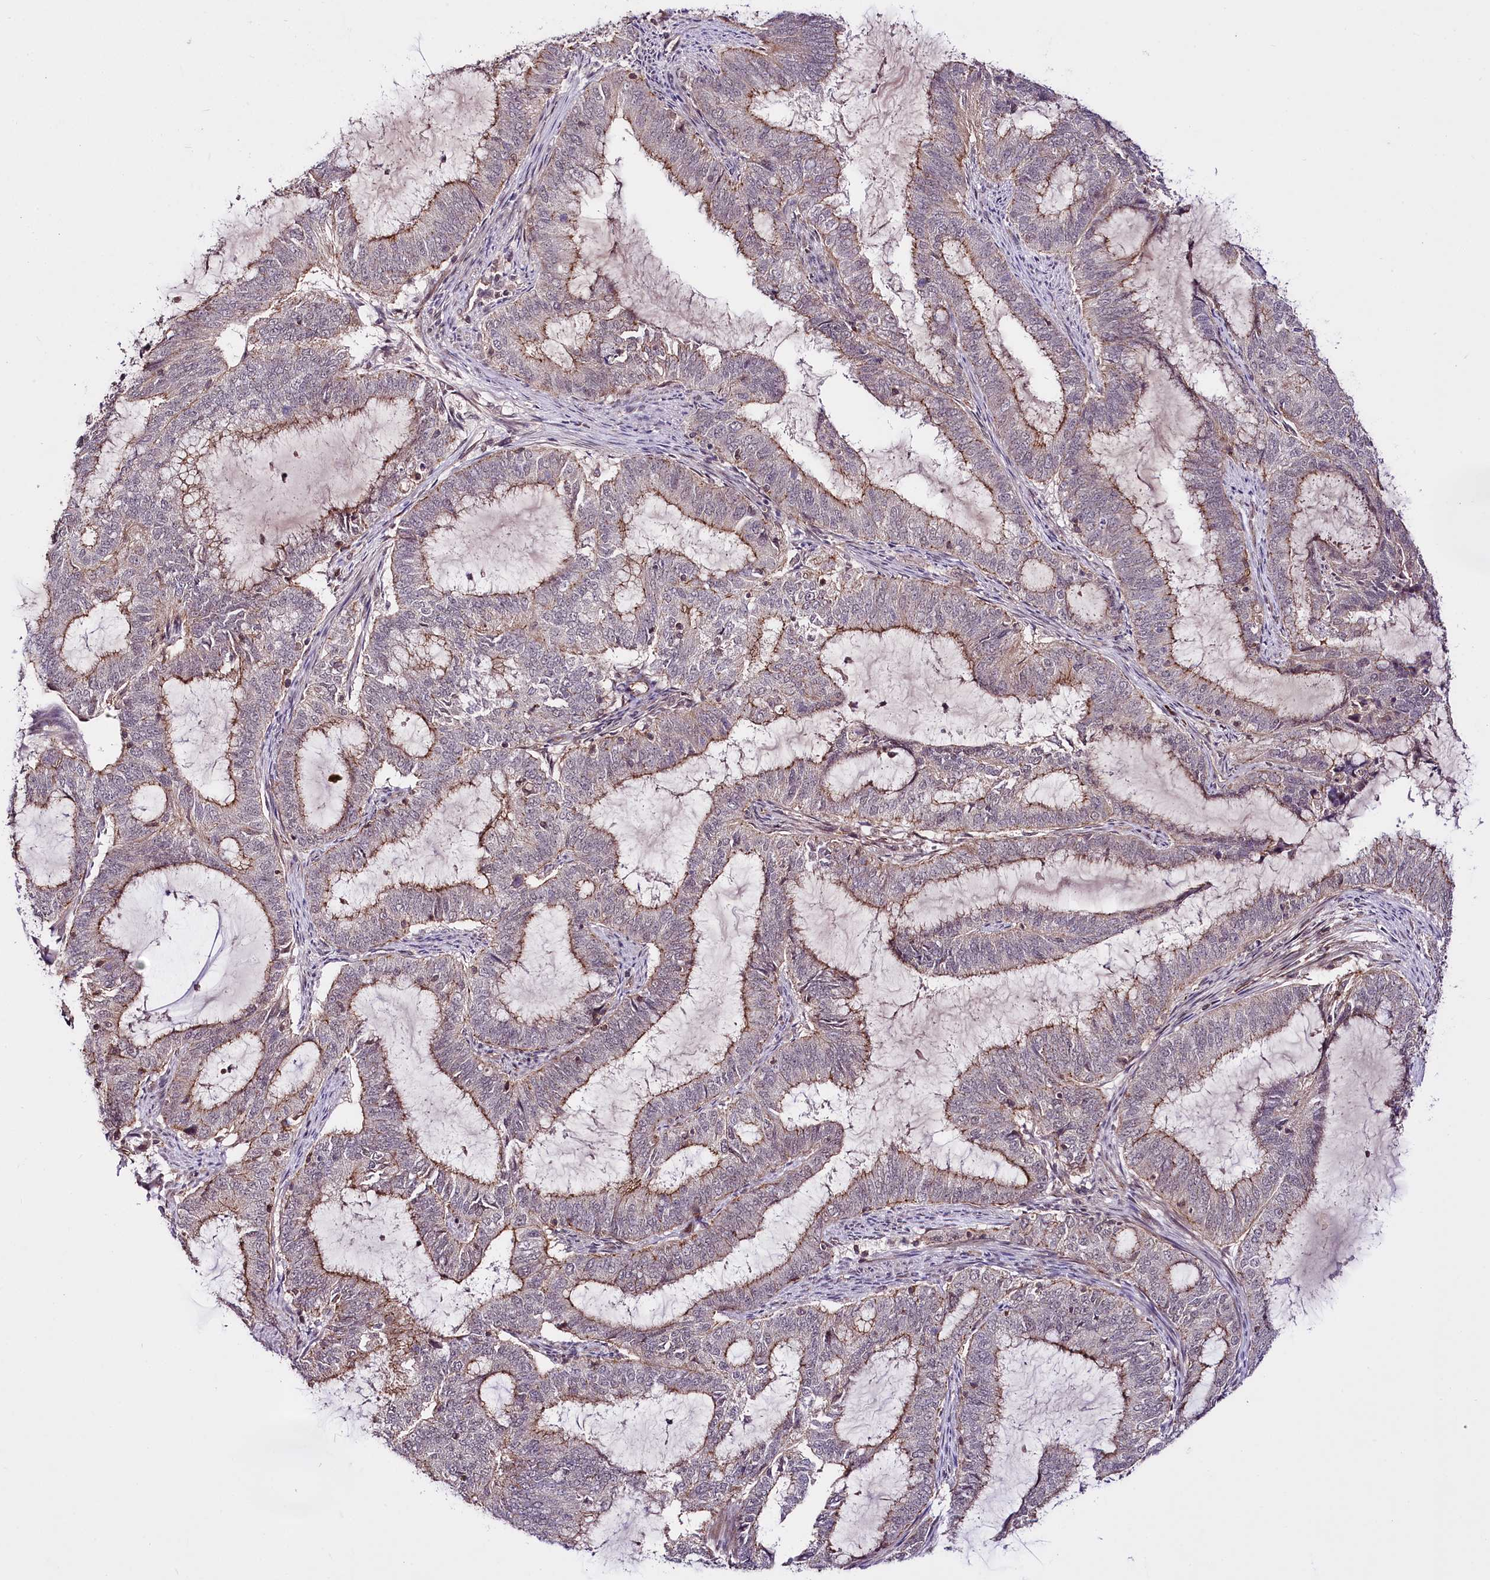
{"staining": {"intensity": "moderate", "quantity": "25%-75%", "location": "cytoplasmic/membranous"}, "tissue": "endometrial cancer", "cell_type": "Tumor cells", "image_type": "cancer", "snomed": [{"axis": "morphology", "description": "Adenocarcinoma, NOS"}, {"axis": "topography", "description": "Endometrium"}], "caption": "This photomicrograph reveals endometrial cancer stained with immunohistochemistry (IHC) to label a protein in brown. The cytoplasmic/membranous of tumor cells show moderate positivity for the protein. Nuclei are counter-stained blue.", "gene": "TAFAZZIN", "patient": {"sex": "female", "age": 51}}